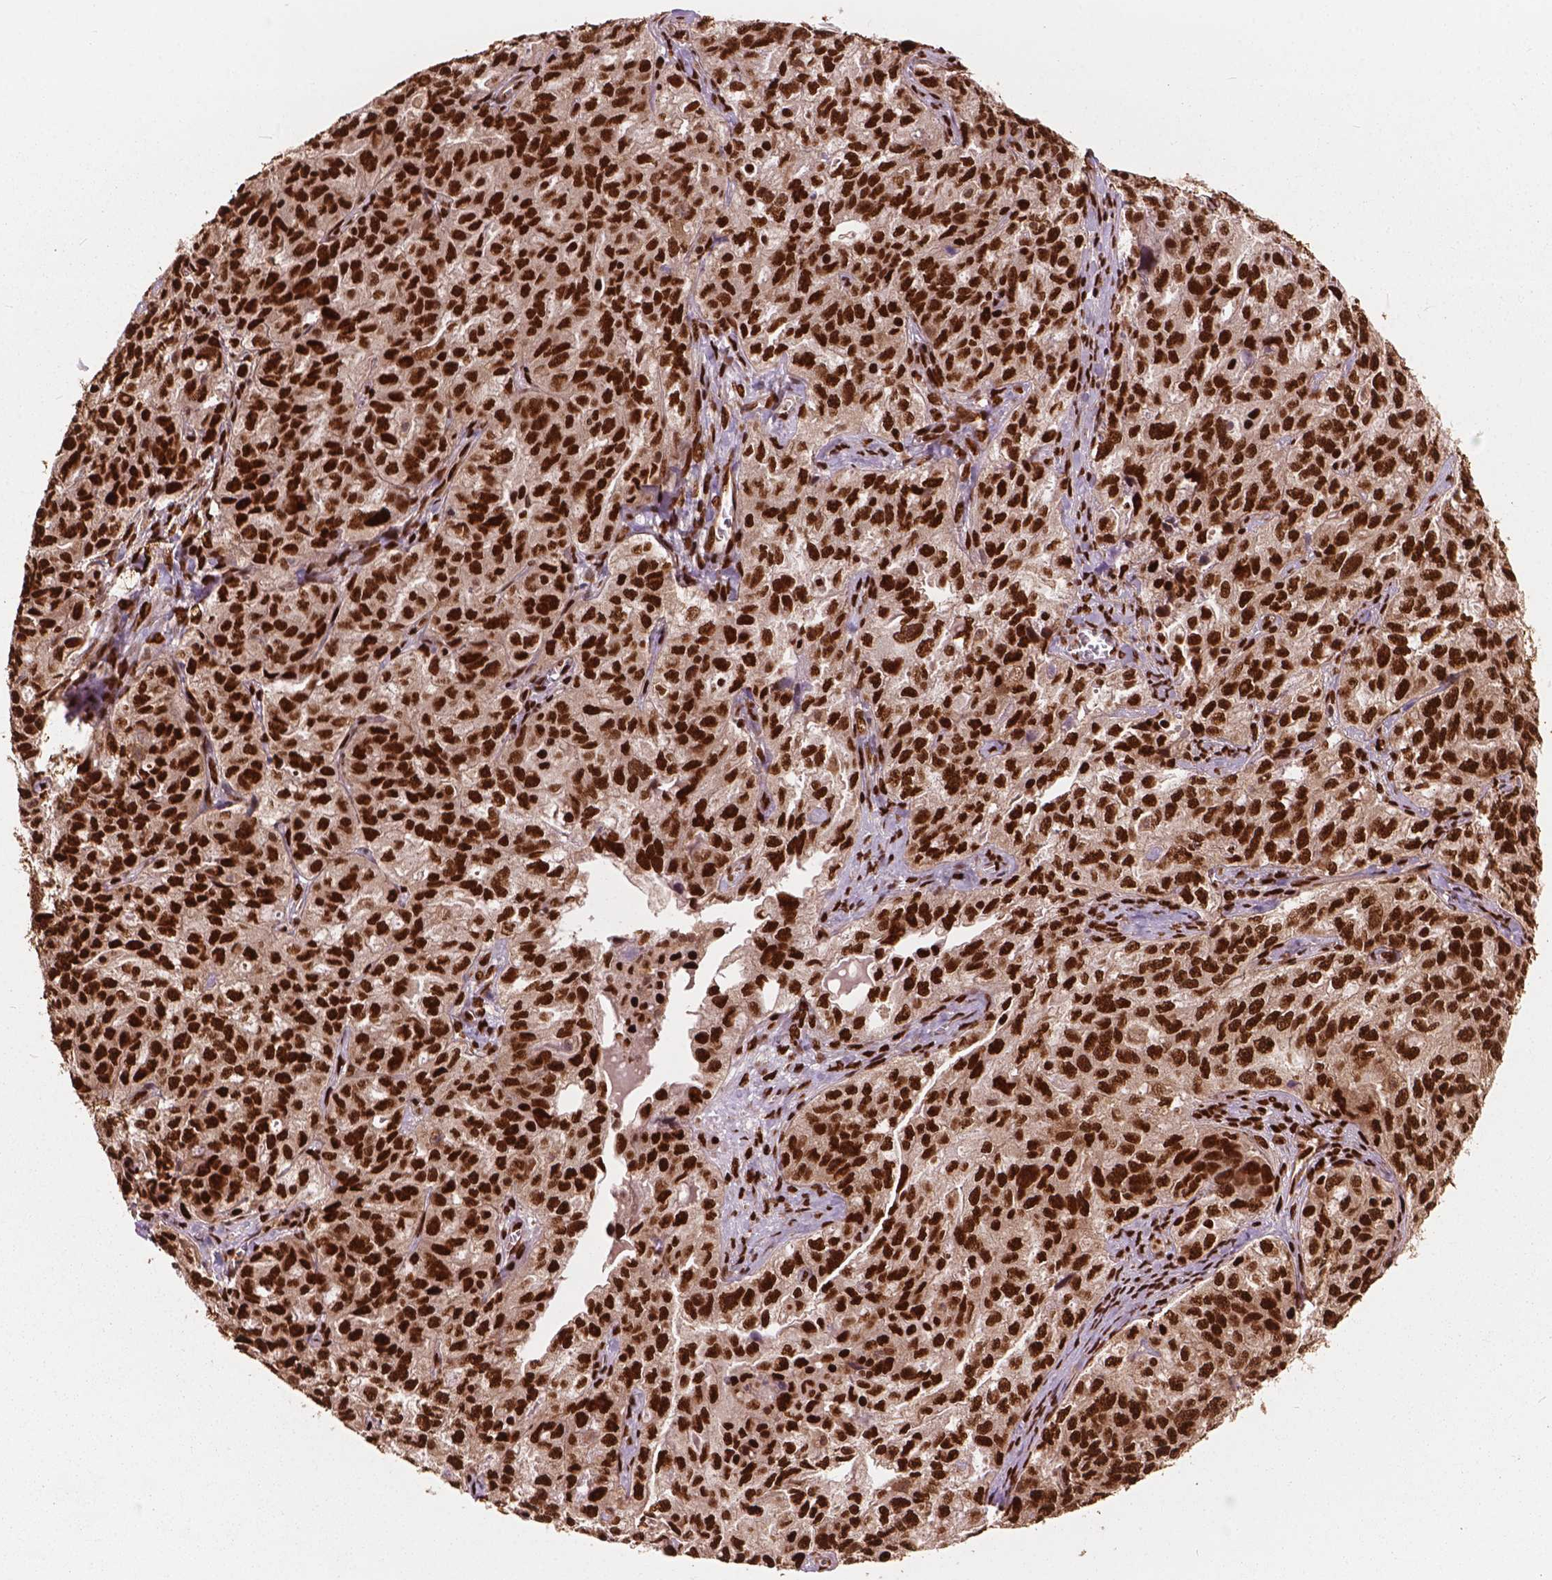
{"staining": {"intensity": "strong", "quantity": ">75%", "location": "nuclear"}, "tissue": "ovarian cancer", "cell_type": "Tumor cells", "image_type": "cancer", "snomed": [{"axis": "morphology", "description": "Cystadenocarcinoma, serous, NOS"}, {"axis": "topography", "description": "Ovary"}], "caption": "Ovarian cancer (serous cystadenocarcinoma) was stained to show a protein in brown. There is high levels of strong nuclear positivity in about >75% of tumor cells. (IHC, brightfield microscopy, high magnification).", "gene": "ANP32B", "patient": {"sex": "female", "age": 51}}